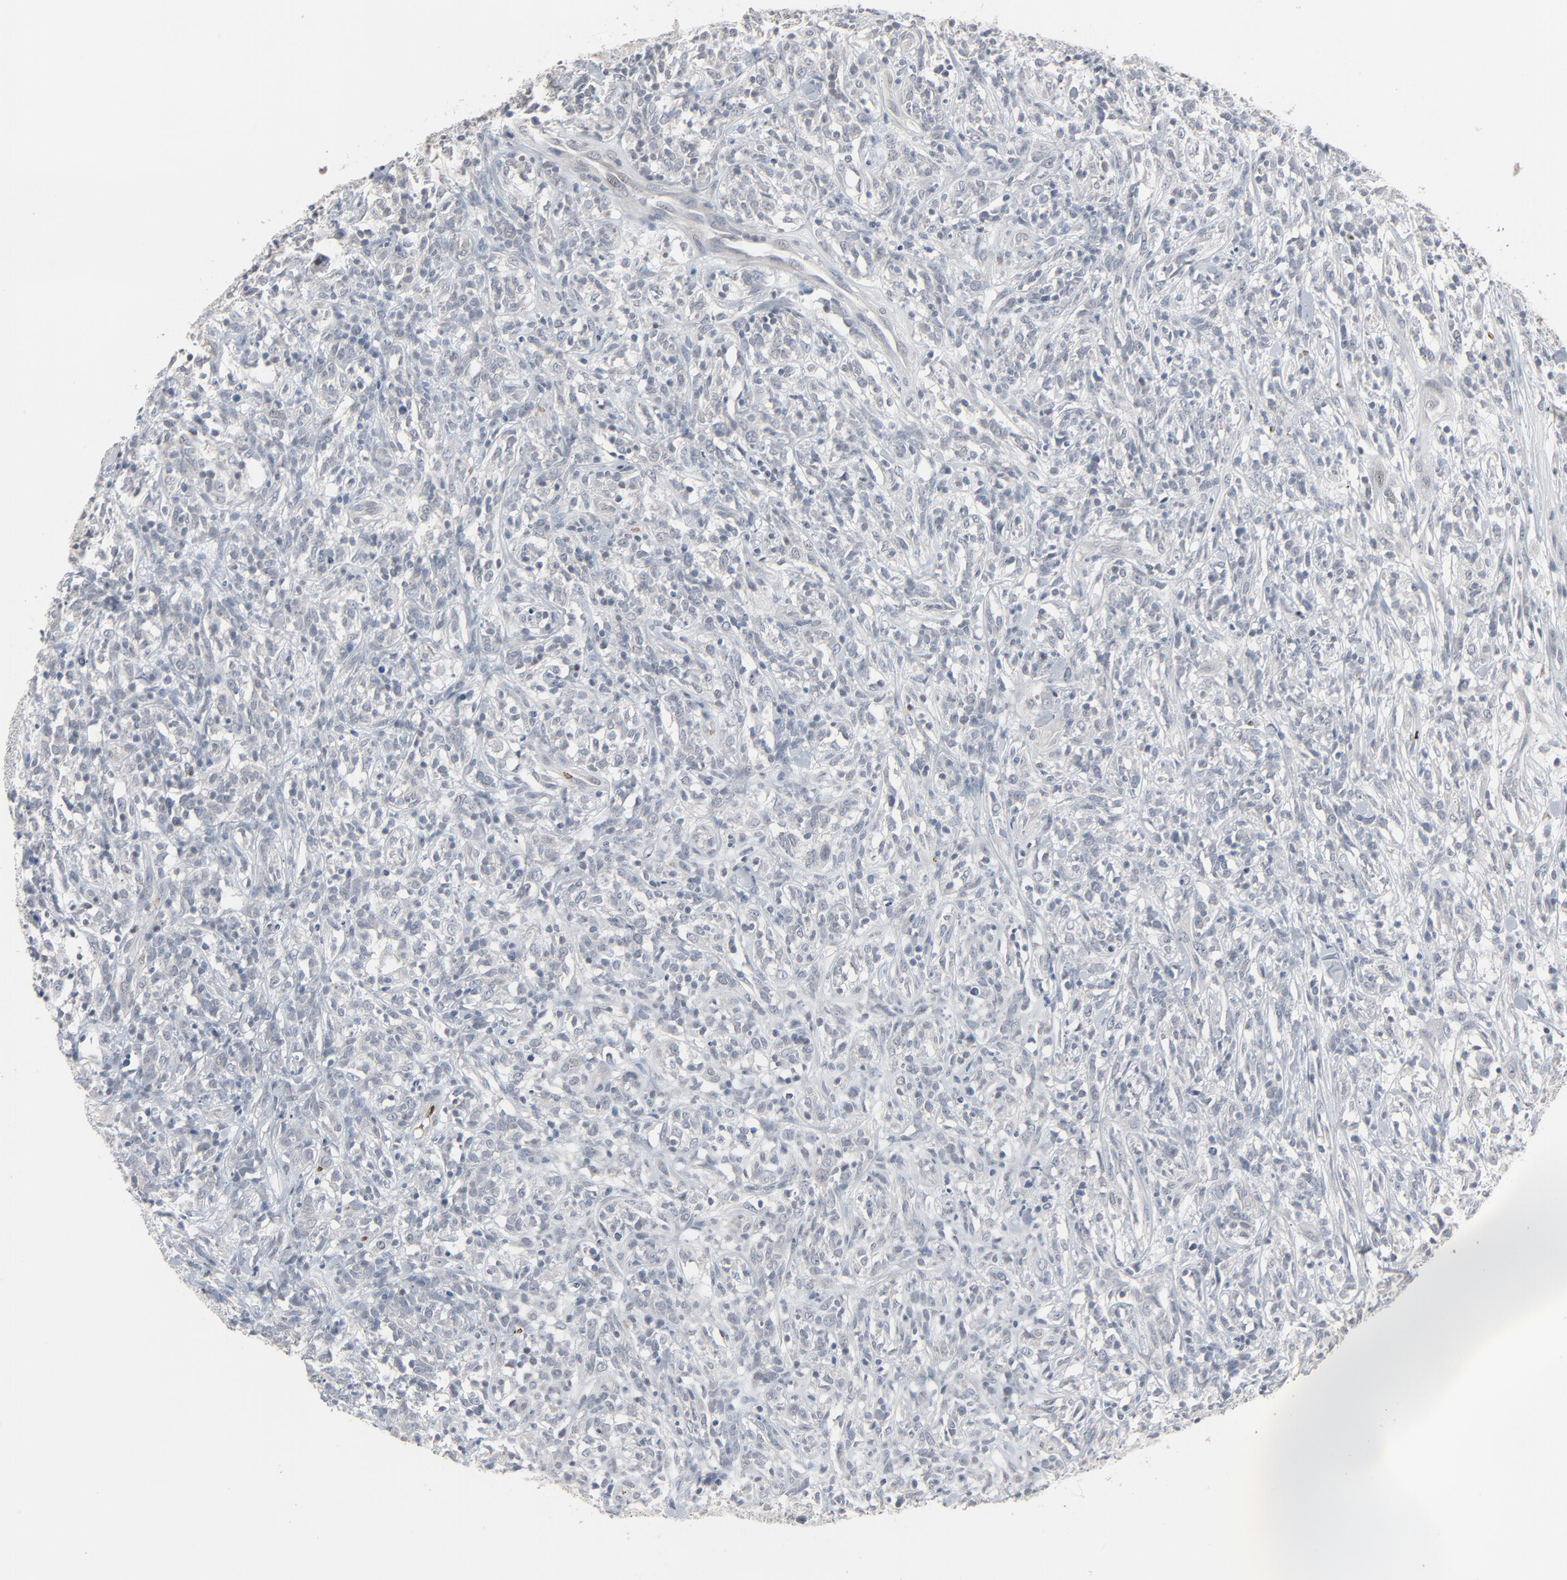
{"staining": {"intensity": "negative", "quantity": "none", "location": "none"}, "tissue": "lymphoma", "cell_type": "Tumor cells", "image_type": "cancer", "snomed": [{"axis": "morphology", "description": "Malignant lymphoma, non-Hodgkin's type, High grade"}, {"axis": "topography", "description": "Lymph node"}], "caption": "High magnification brightfield microscopy of lymphoma stained with DAB (brown) and counterstained with hematoxylin (blue): tumor cells show no significant expression. (DAB immunohistochemistry (IHC) visualized using brightfield microscopy, high magnification).", "gene": "SAGE1", "patient": {"sex": "female", "age": 73}}